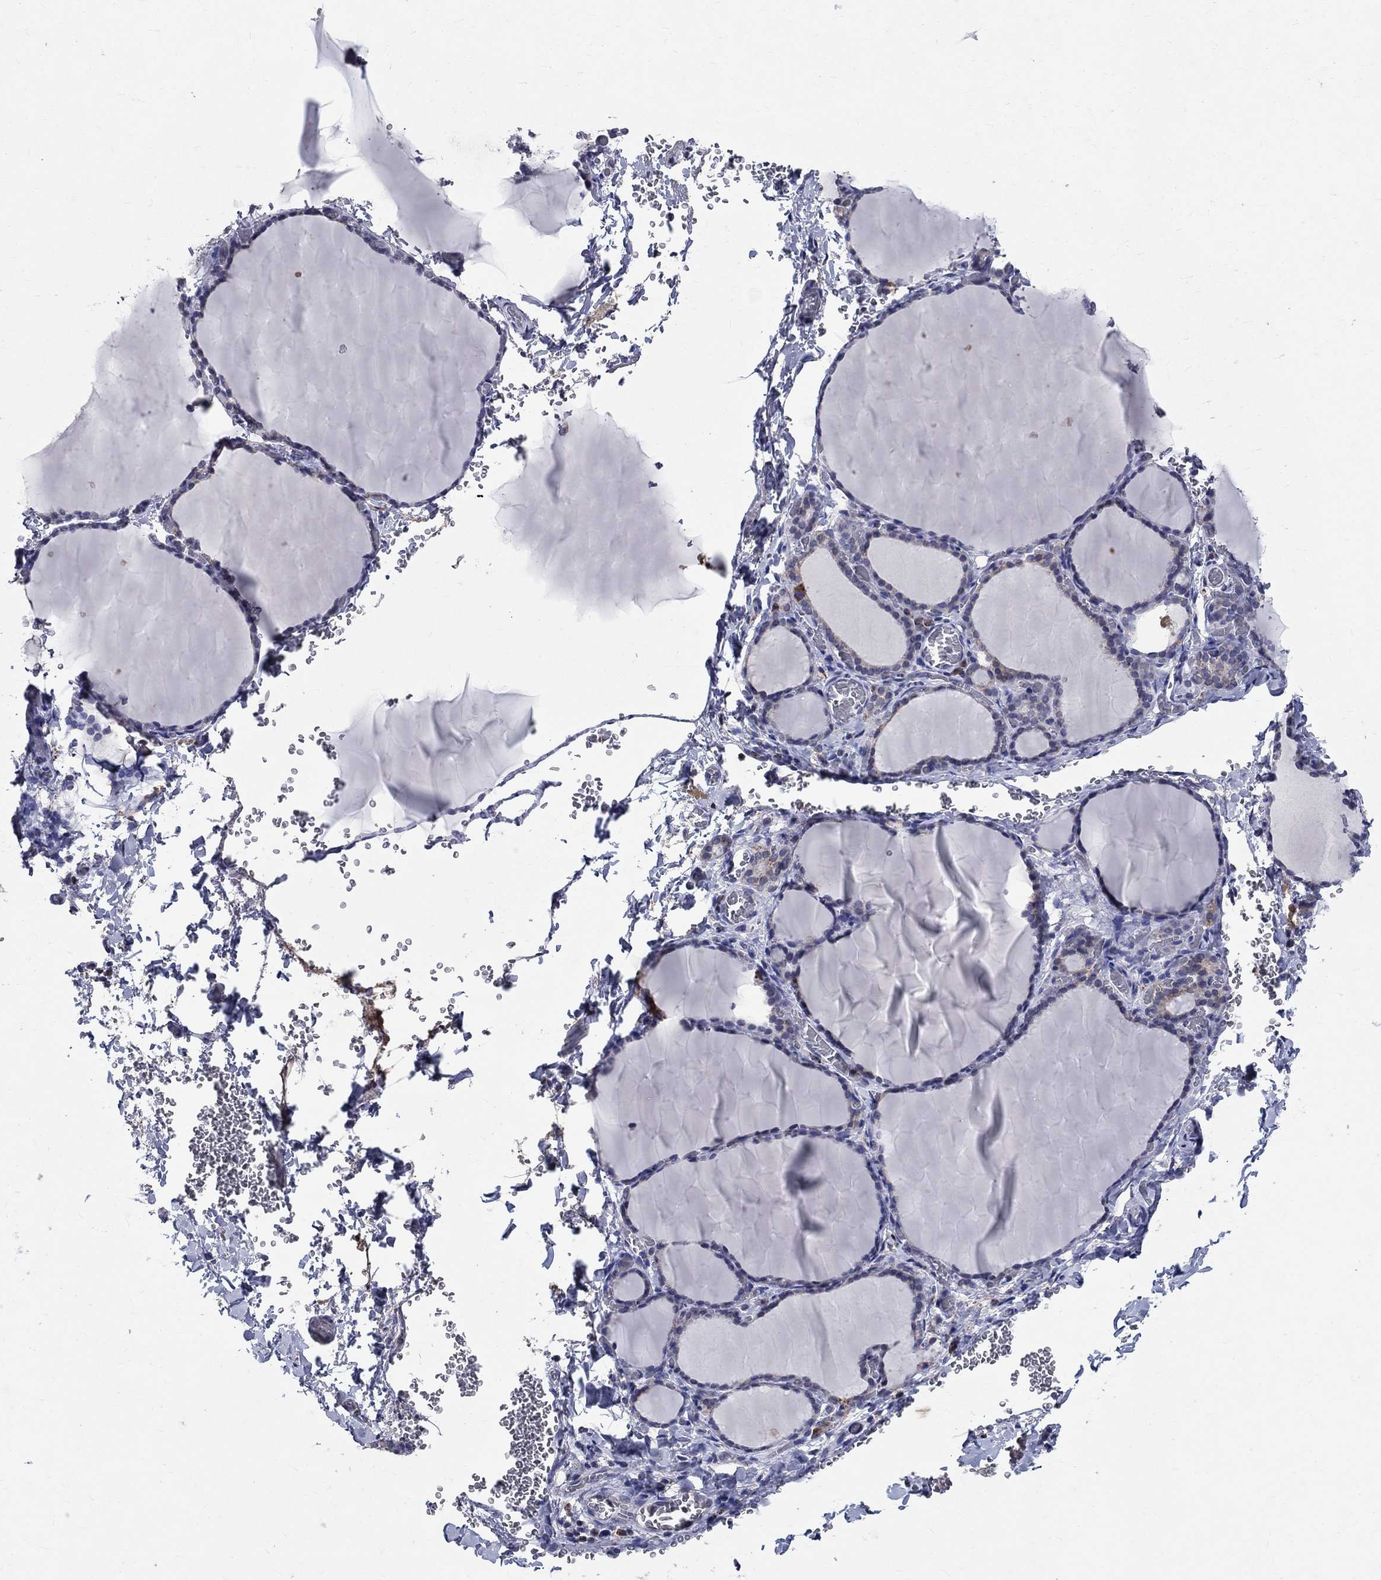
{"staining": {"intensity": "weak", "quantity": "<25%", "location": "cytoplasmic/membranous"}, "tissue": "thyroid gland", "cell_type": "Glandular cells", "image_type": "normal", "snomed": [{"axis": "morphology", "description": "Normal tissue, NOS"}, {"axis": "morphology", "description": "Hyperplasia, NOS"}, {"axis": "topography", "description": "Thyroid gland"}], "caption": "DAB immunohistochemical staining of normal human thyroid gland reveals no significant expression in glandular cells.", "gene": "SLC4A10", "patient": {"sex": "female", "age": 27}}